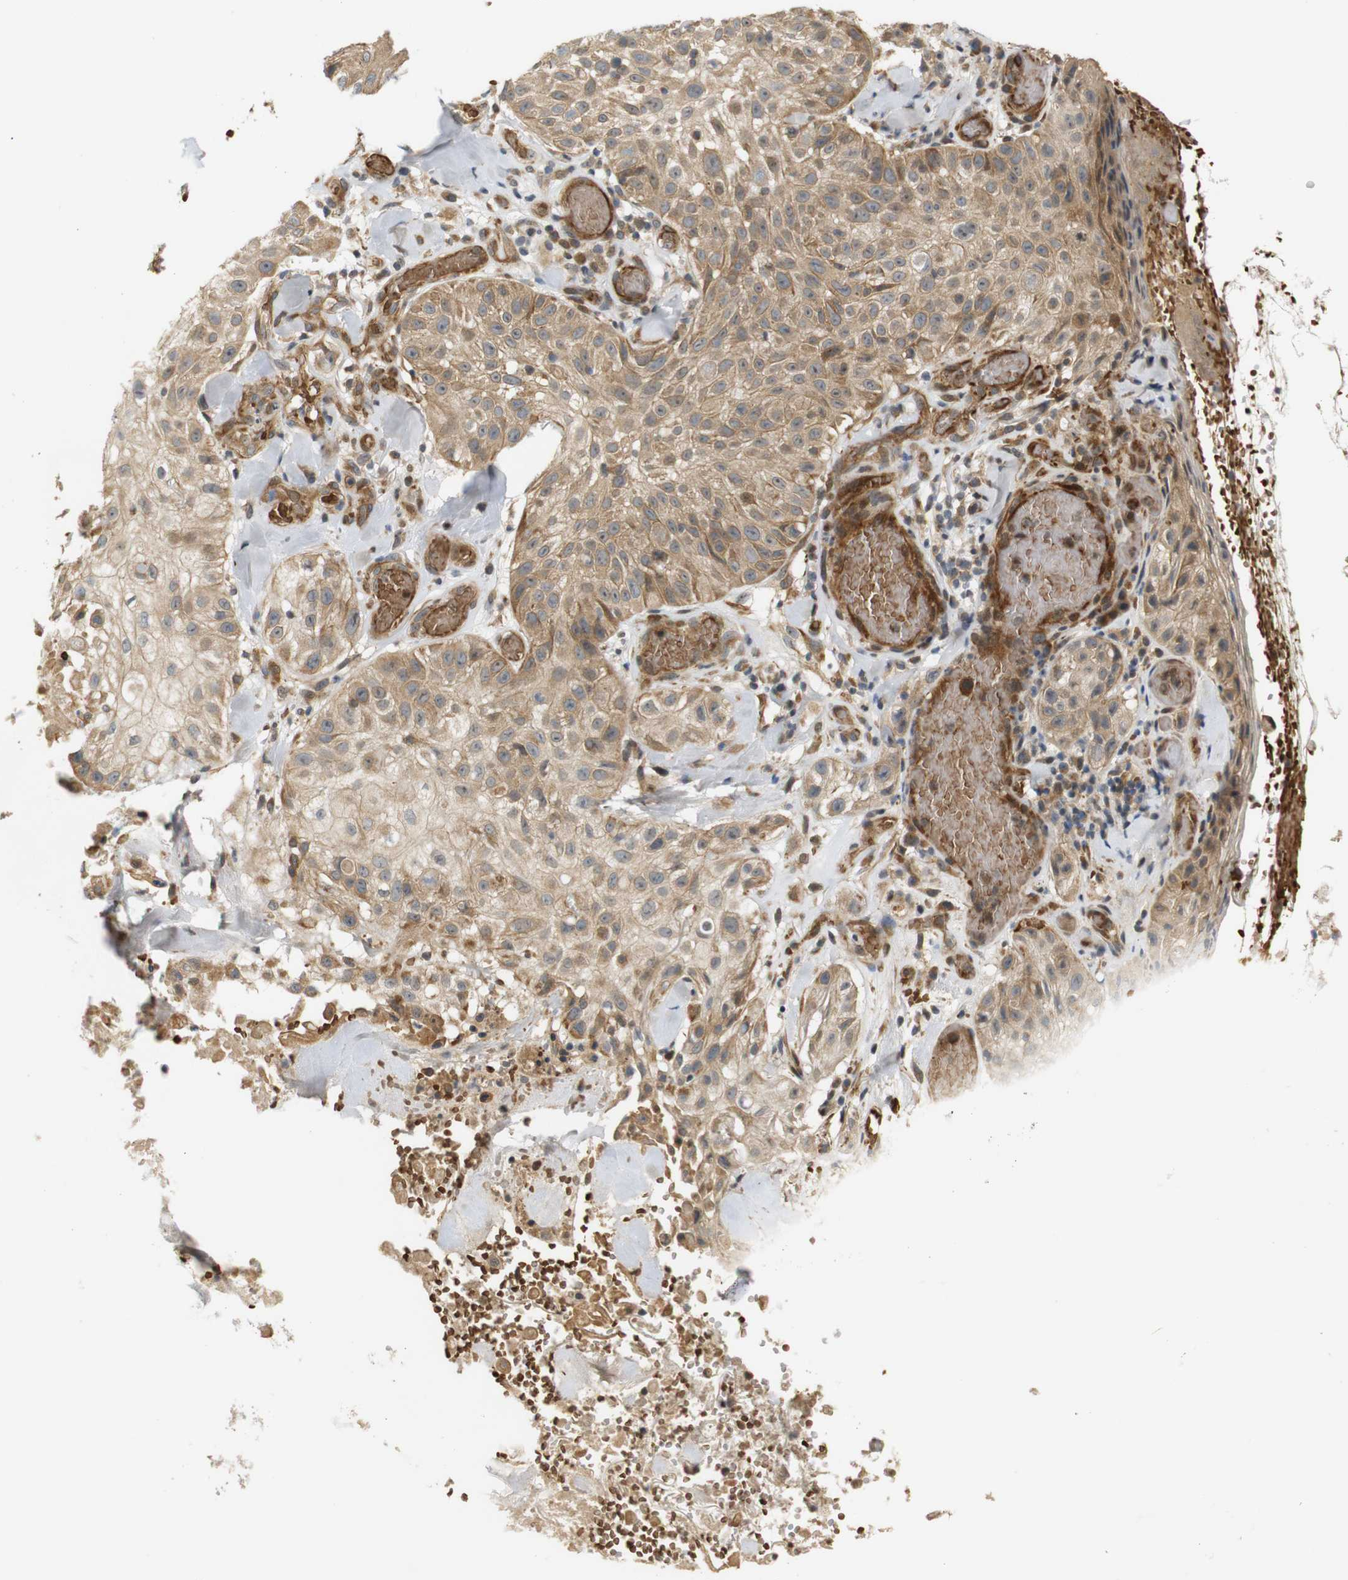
{"staining": {"intensity": "moderate", "quantity": ">75%", "location": "cytoplasmic/membranous"}, "tissue": "skin cancer", "cell_type": "Tumor cells", "image_type": "cancer", "snomed": [{"axis": "morphology", "description": "Squamous cell carcinoma, NOS"}, {"axis": "topography", "description": "Skin"}], "caption": "Skin cancer stained with a brown dye displays moderate cytoplasmic/membranous positive expression in approximately >75% of tumor cells.", "gene": "RPTOR", "patient": {"sex": "male", "age": 86}}